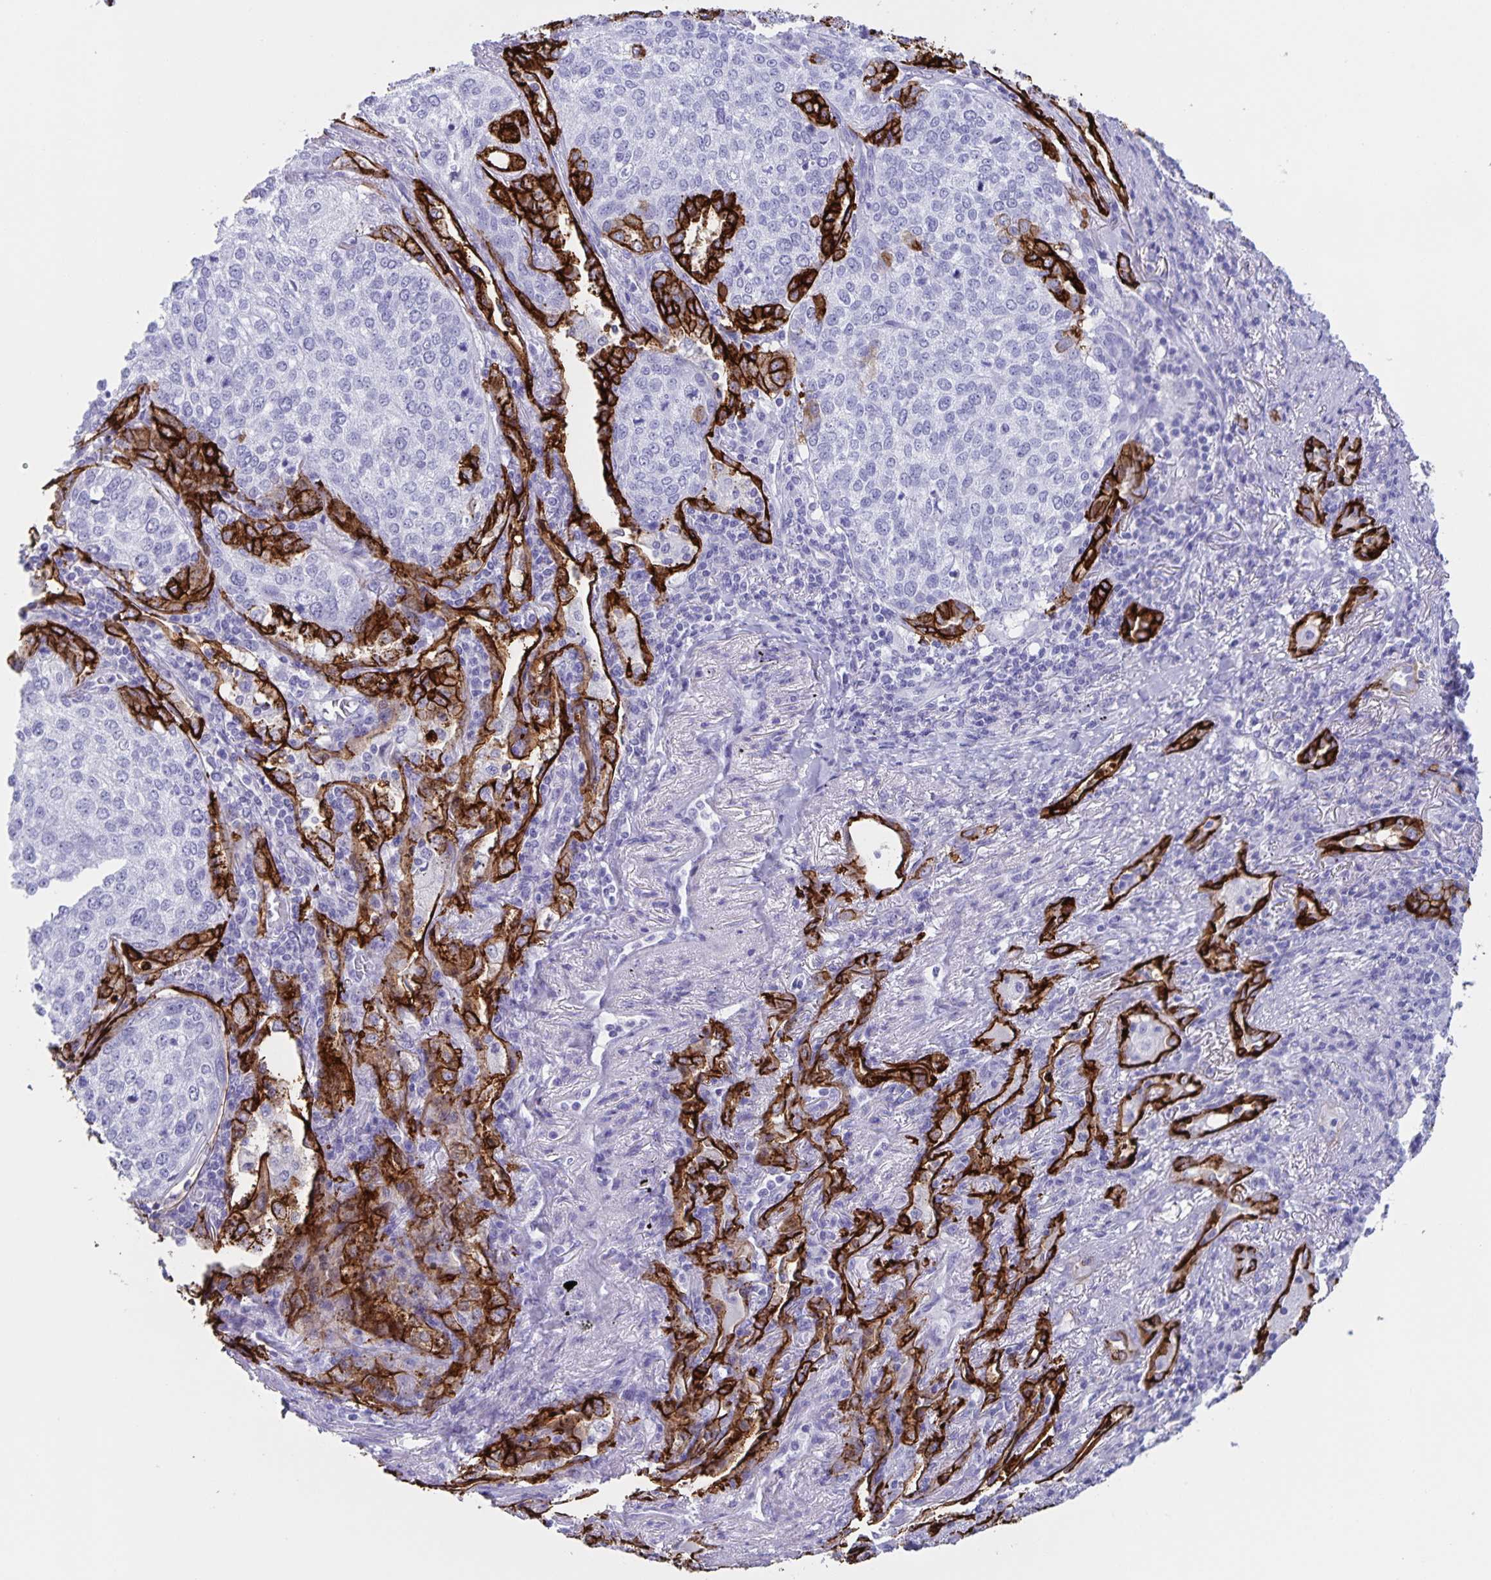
{"staining": {"intensity": "negative", "quantity": "none", "location": "none"}, "tissue": "lung cancer", "cell_type": "Tumor cells", "image_type": "cancer", "snomed": [{"axis": "morphology", "description": "Squamous cell carcinoma, NOS"}, {"axis": "topography", "description": "Lung"}], "caption": "Immunohistochemistry (IHC) photomicrograph of neoplastic tissue: squamous cell carcinoma (lung) stained with DAB (3,3'-diaminobenzidine) reveals no significant protein positivity in tumor cells.", "gene": "AQP4", "patient": {"sex": "male", "age": 63}}